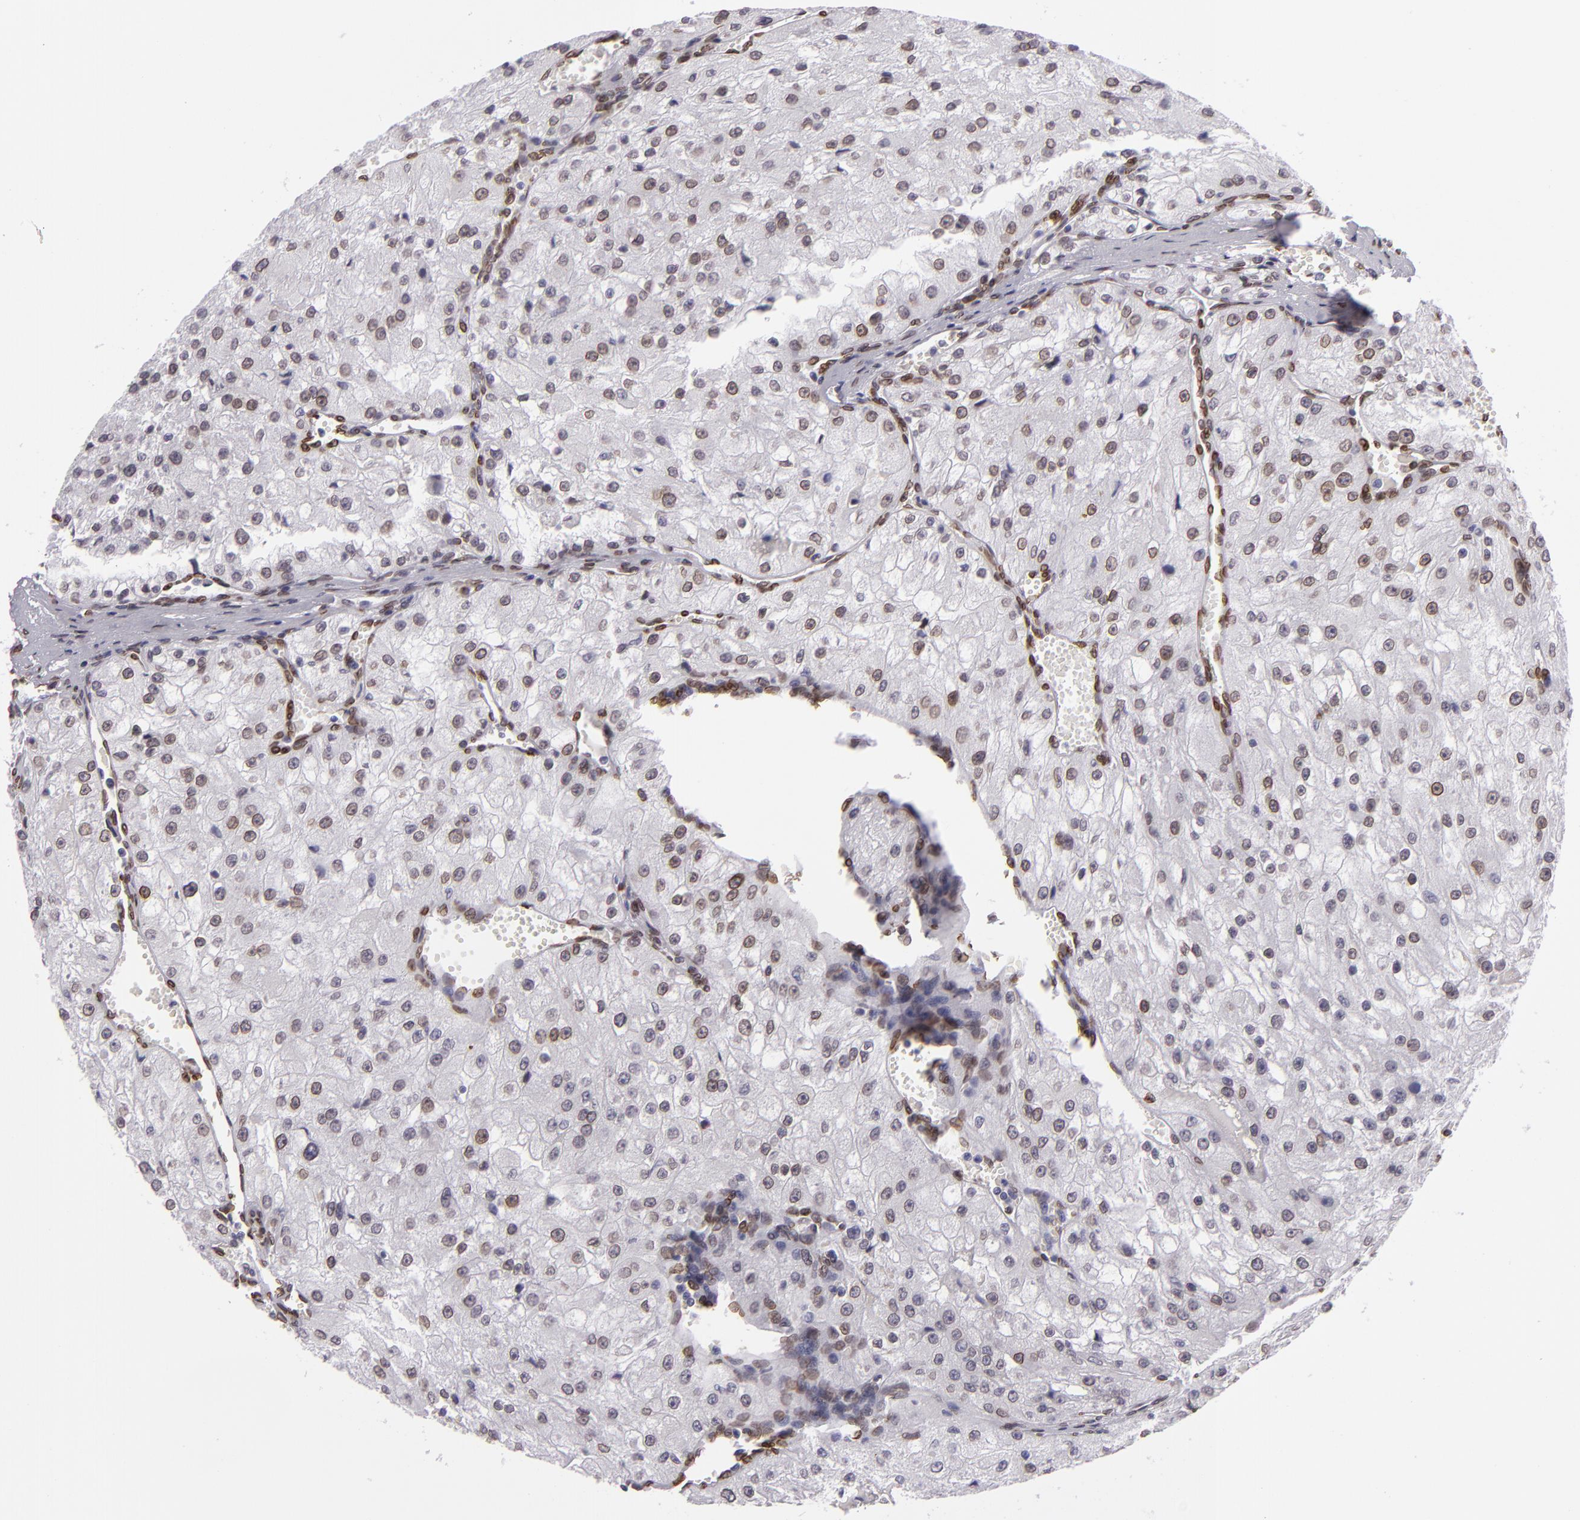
{"staining": {"intensity": "moderate", "quantity": "<25%", "location": "nuclear"}, "tissue": "renal cancer", "cell_type": "Tumor cells", "image_type": "cancer", "snomed": [{"axis": "morphology", "description": "Adenocarcinoma, NOS"}, {"axis": "topography", "description": "Kidney"}], "caption": "IHC of human adenocarcinoma (renal) displays low levels of moderate nuclear expression in about <25% of tumor cells.", "gene": "EMD", "patient": {"sex": "female", "age": 74}}